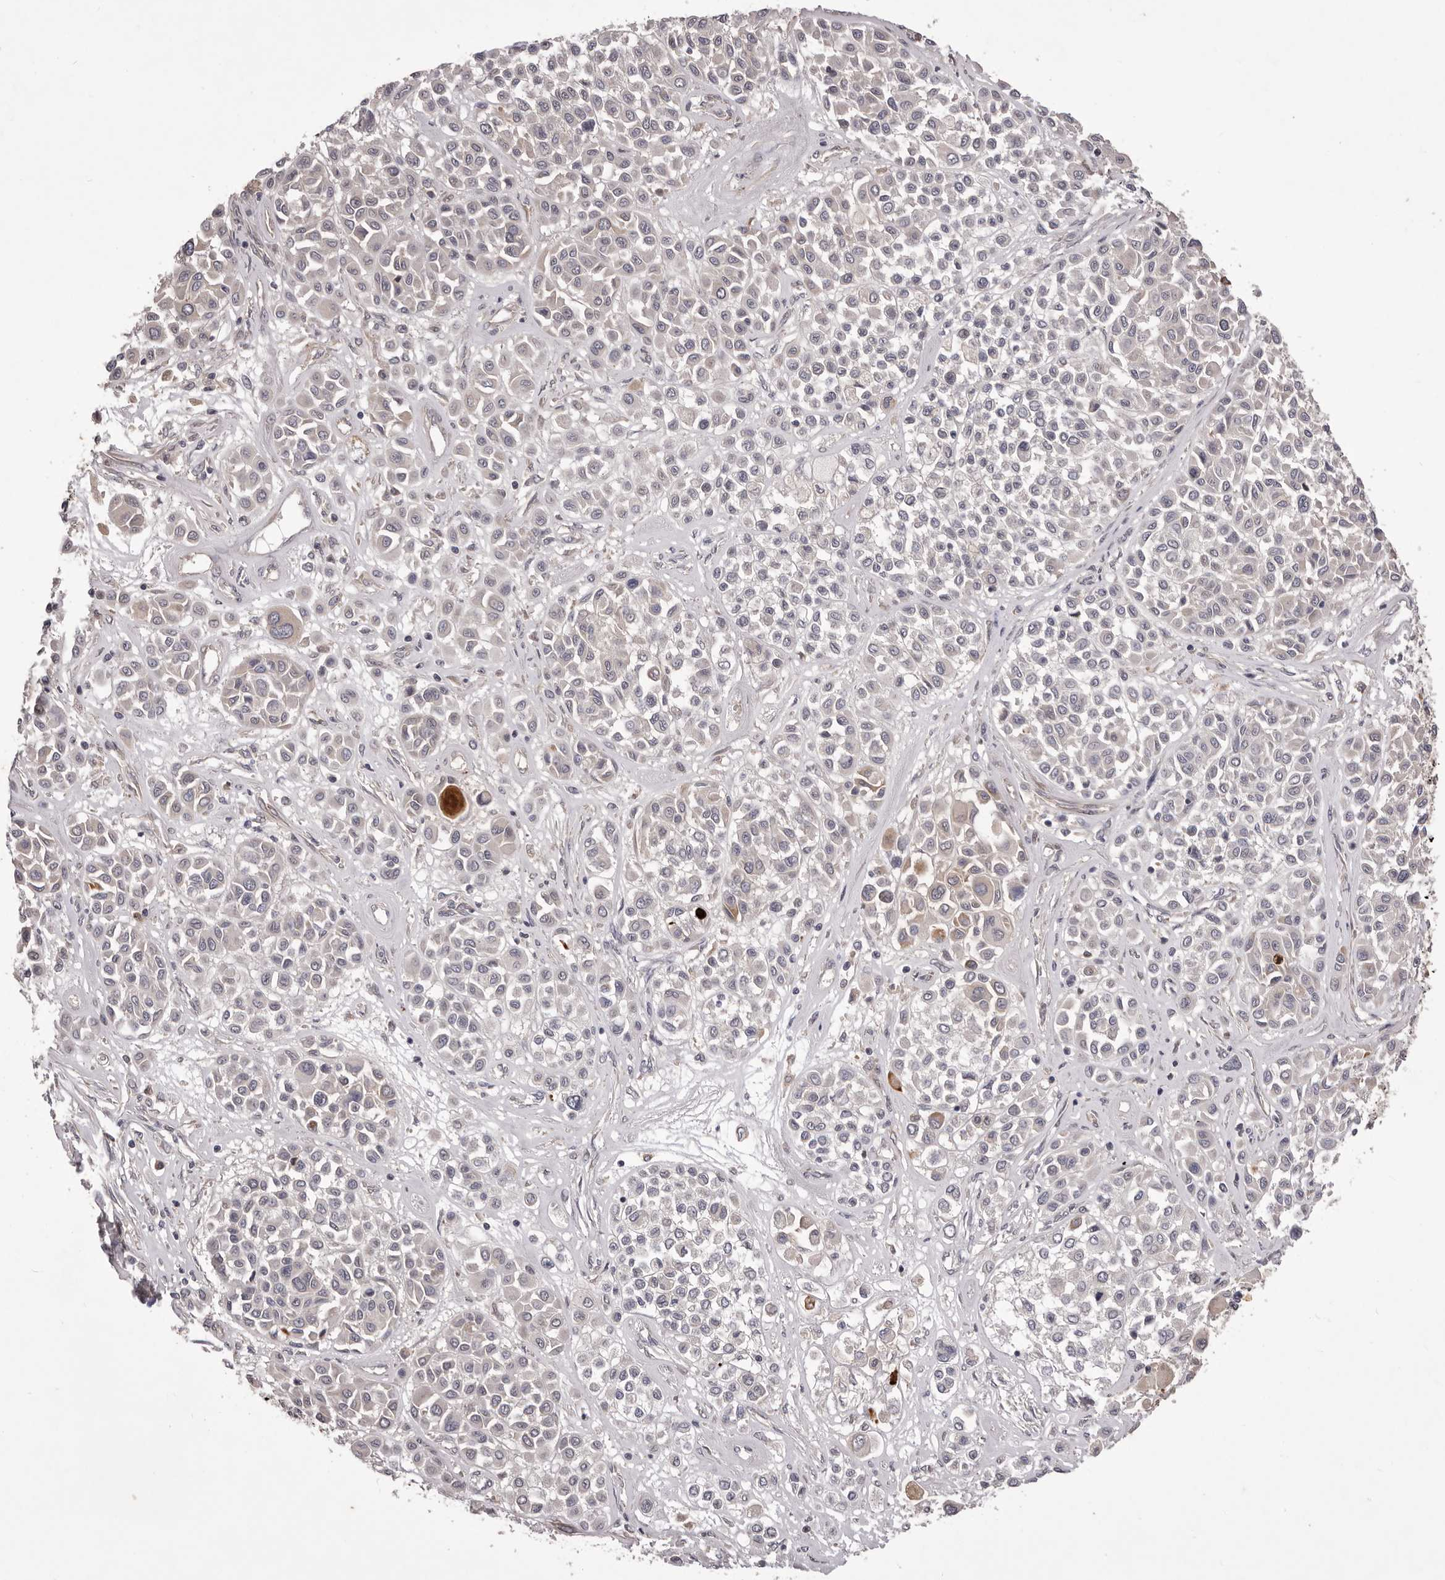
{"staining": {"intensity": "negative", "quantity": "none", "location": "none"}, "tissue": "melanoma", "cell_type": "Tumor cells", "image_type": "cancer", "snomed": [{"axis": "morphology", "description": "Malignant melanoma, Metastatic site"}, {"axis": "topography", "description": "Soft tissue"}], "caption": "An IHC micrograph of malignant melanoma (metastatic site) is shown. There is no staining in tumor cells of malignant melanoma (metastatic site).", "gene": "PNRC1", "patient": {"sex": "male", "age": 41}}